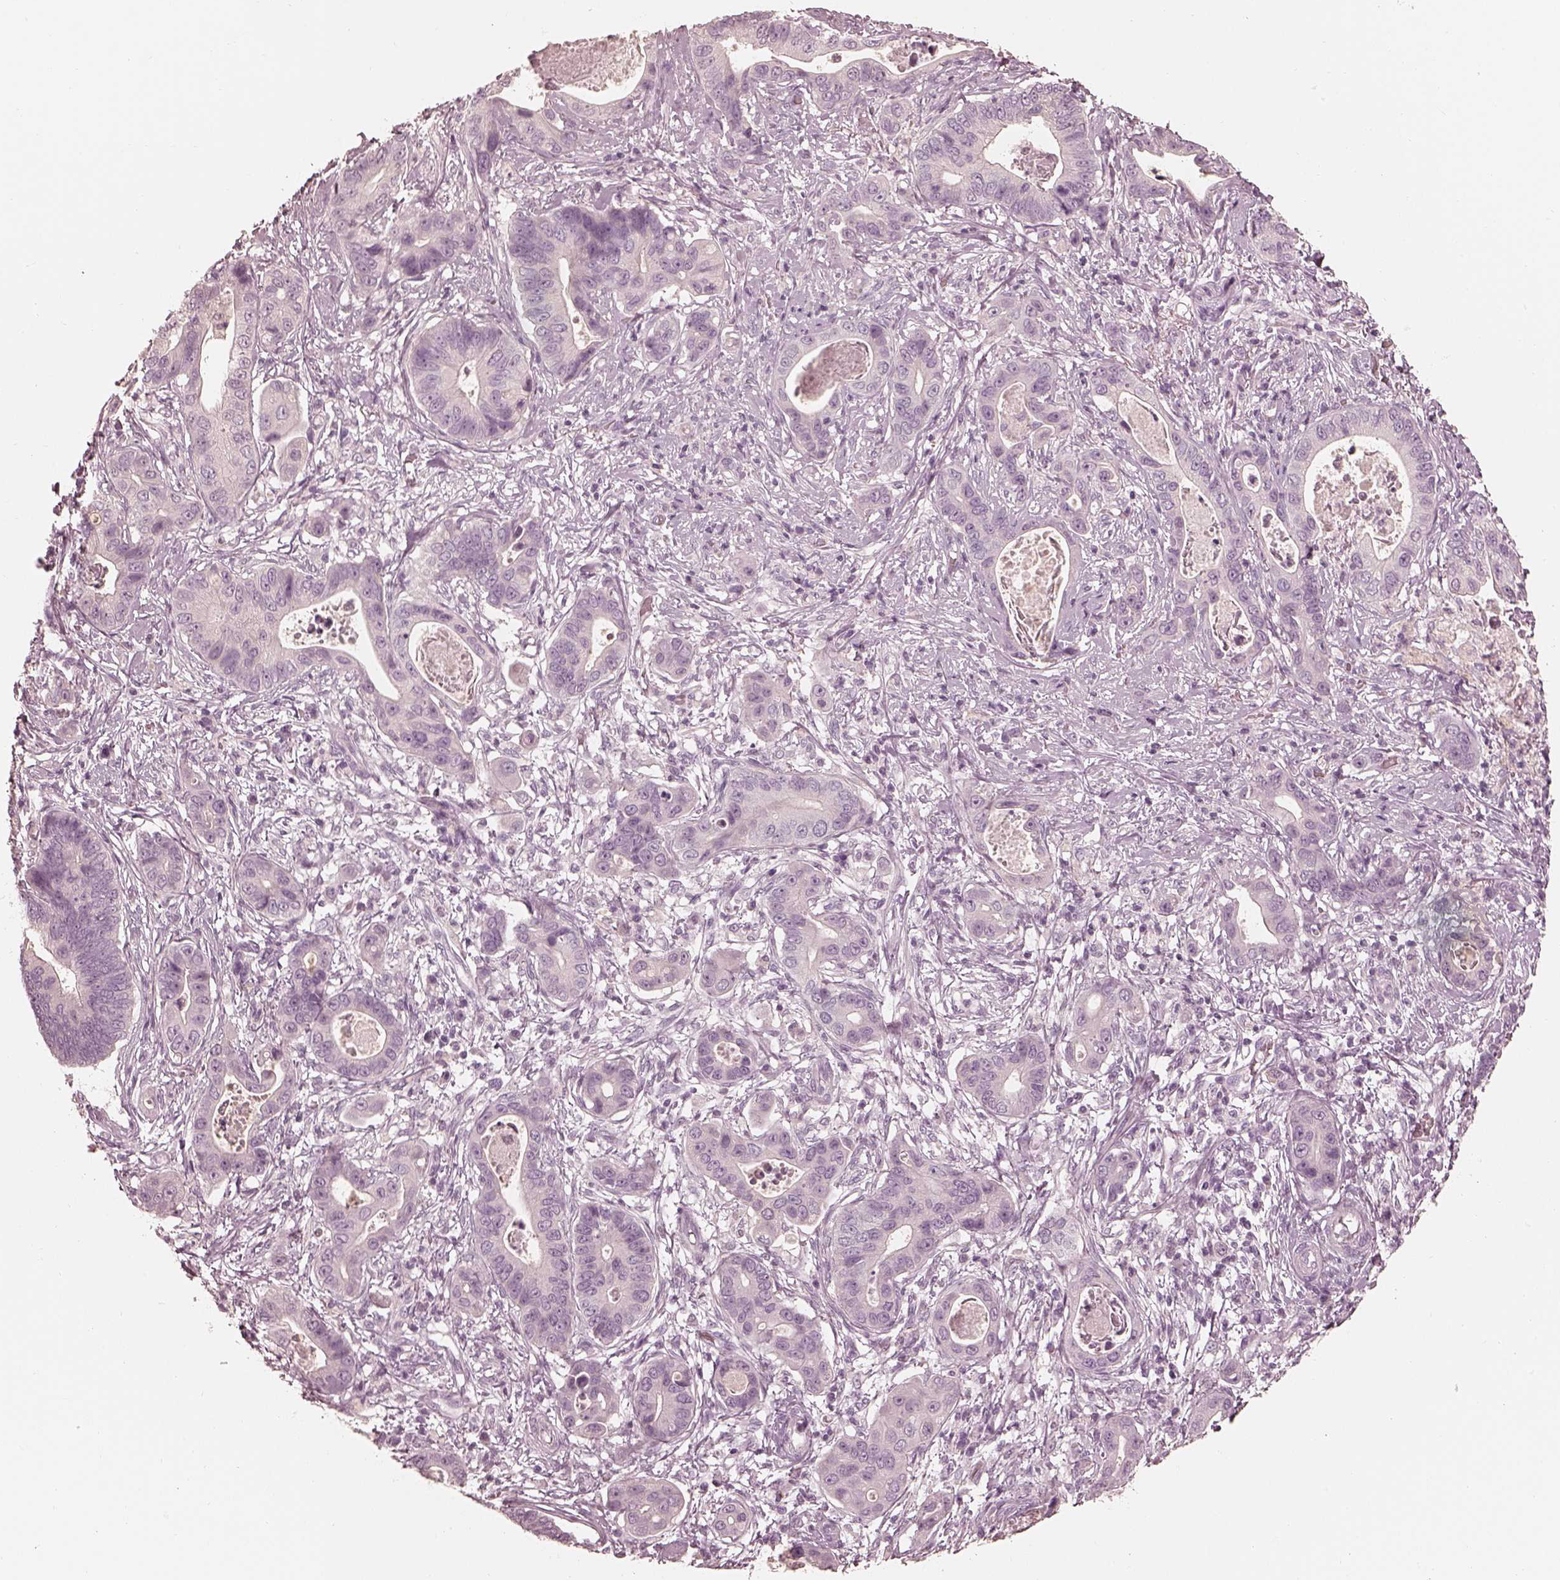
{"staining": {"intensity": "negative", "quantity": "none", "location": "none"}, "tissue": "stomach cancer", "cell_type": "Tumor cells", "image_type": "cancer", "snomed": [{"axis": "morphology", "description": "Adenocarcinoma, NOS"}, {"axis": "topography", "description": "Stomach"}], "caption": "This histopathology image is of stomach adenocarcinoma stained with immunohistochemistry (IHC) to label a protein in brown with the nuclei are counter-stained blue. There is no expression in tumor cells.", "gene": "CALR3", "patient": {"sex": "male", "age": 84}}